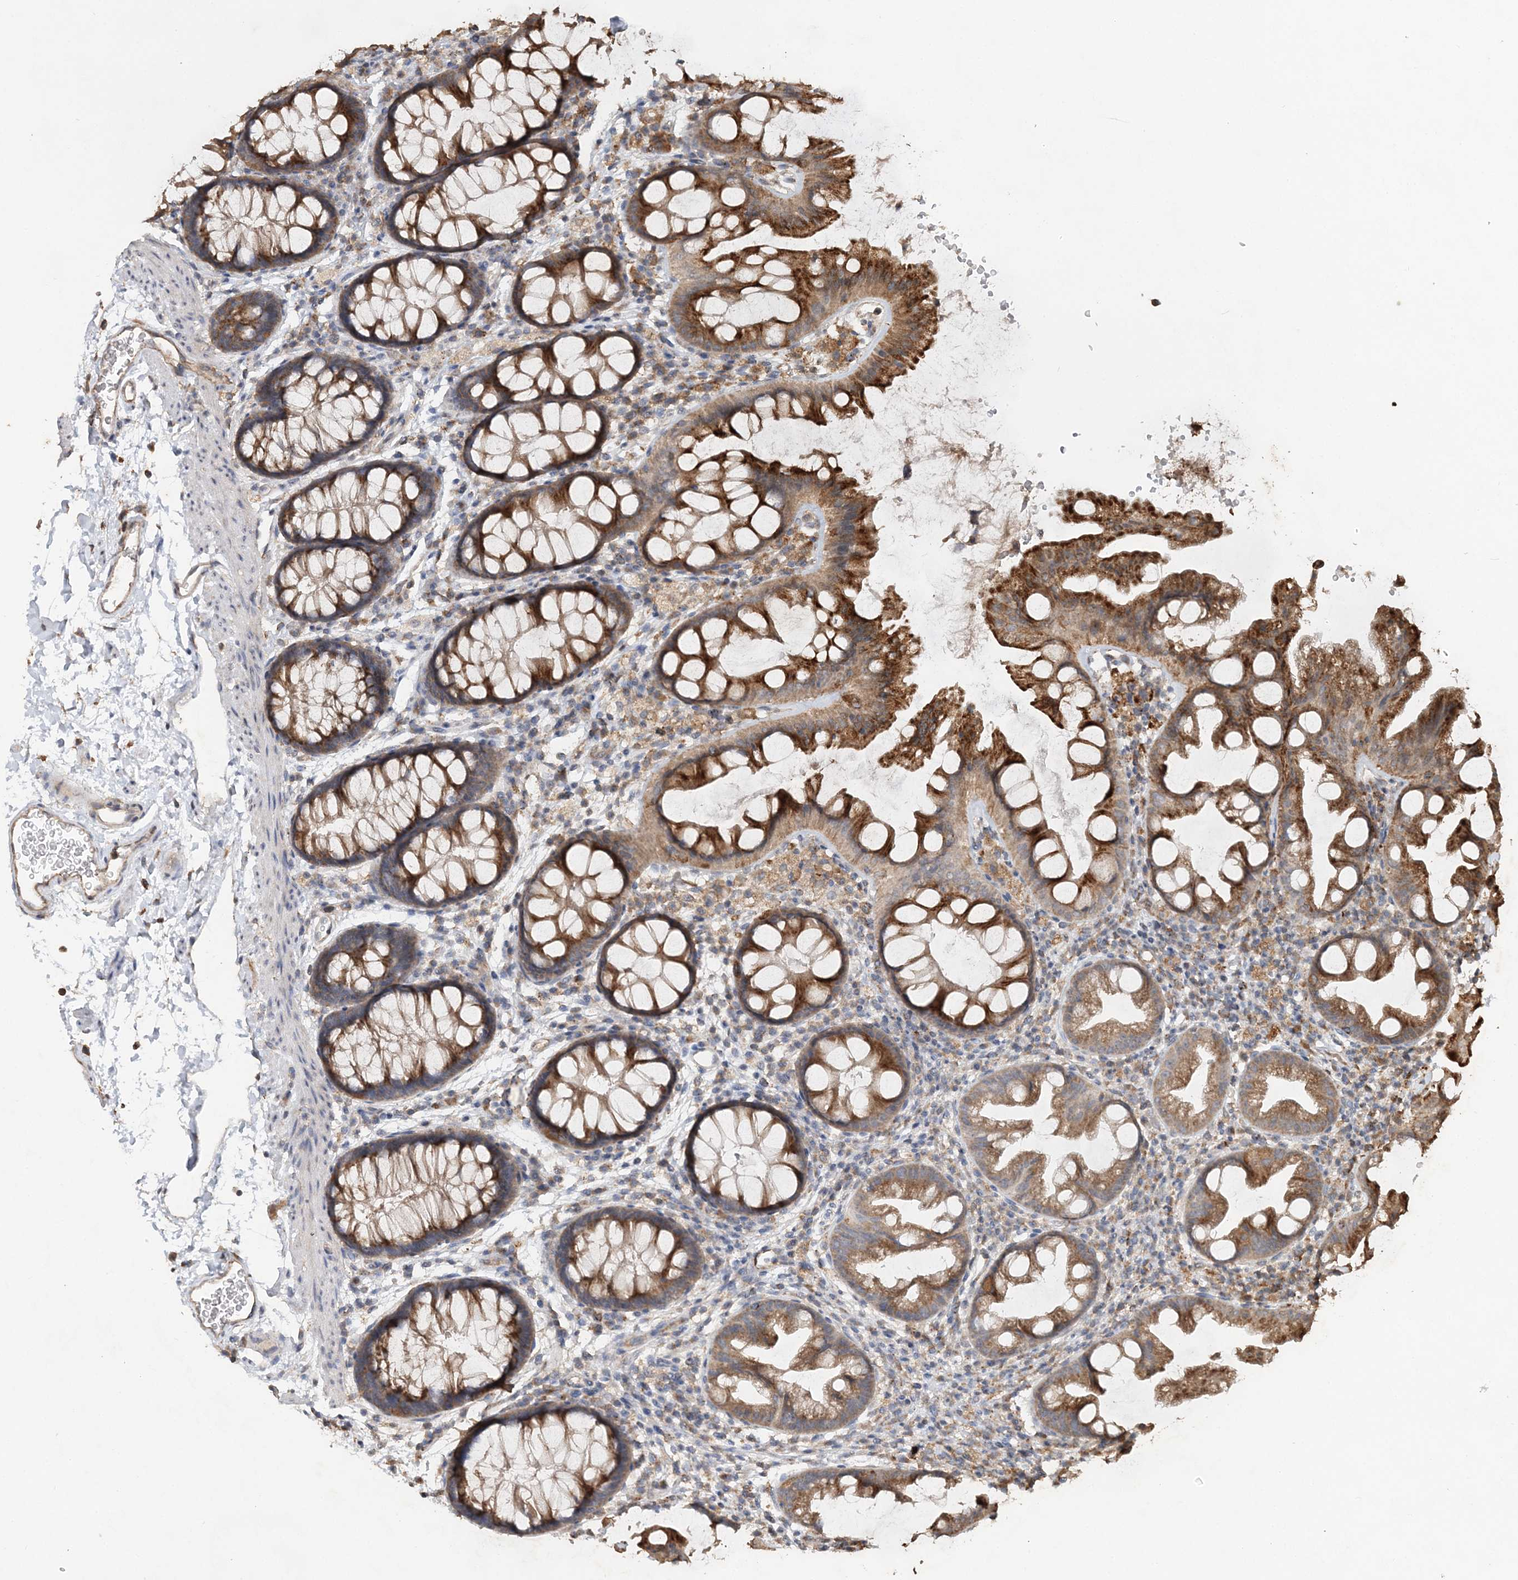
{"staining": {"intensity": "moderate", "quantity": ">75%", "location": "cytoplasmic/membranous"}, "tissue": "colon", "cell_type": "Endothelial cells", "image_type": "normal", "snomed": [{"axis": "morphology", "description": "Normal tissue, NOS"}, {"axis": "topography", "description": "Colon"}], "caption": "Immunohistochemistry photomicrograph of unremarkable colon: human colon stained using IHC demonstrates medium levels of moderate protein expression localized specifically in the cytoplasmic/membranous of endothelial cells, appearing as a cytoplasmic/membranous brown color.", "gene": "RAB14", "patient": {"sex": "female", "age": 62}}